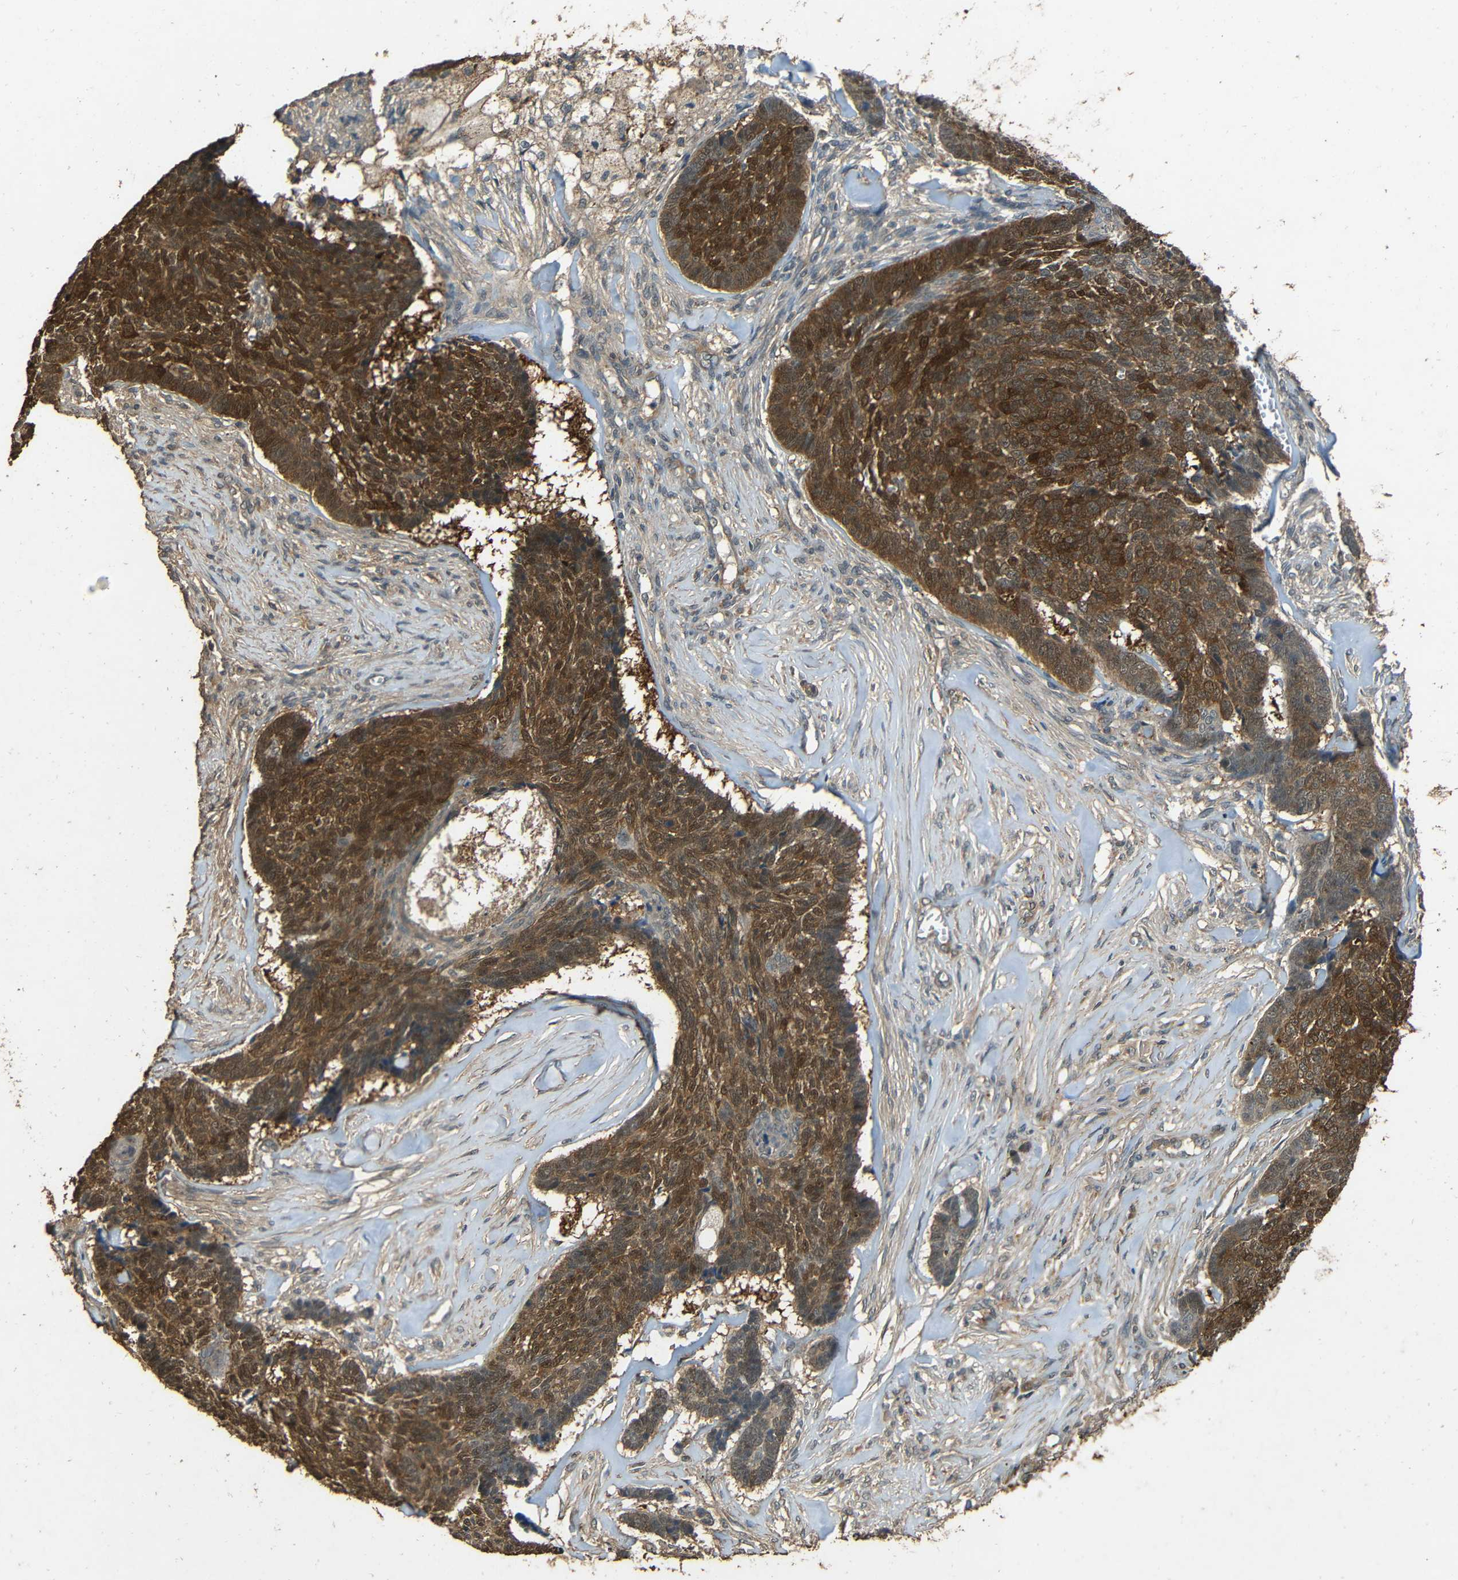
{"staining": {"intensity": "strong", "quantity": ">75%", "location": "cytoplasmic/membranous"}, "tissue": "skin cancer", "cell_type": "Tumor cells", "image_type": "cancer", "snomed": [{"axis": "morphology", "description": "Basal cell carcinoma"}, {"axis": "topography", "description": "Skin"}], "caption": "Skin basal cell carcinoma stained with a brown dye displays strong cytoplasmic/membranous positive positivity in approximately >75% of tumor cells.", "gene": "PDE5A", "patient": {"sex": "male", "age": 84}}